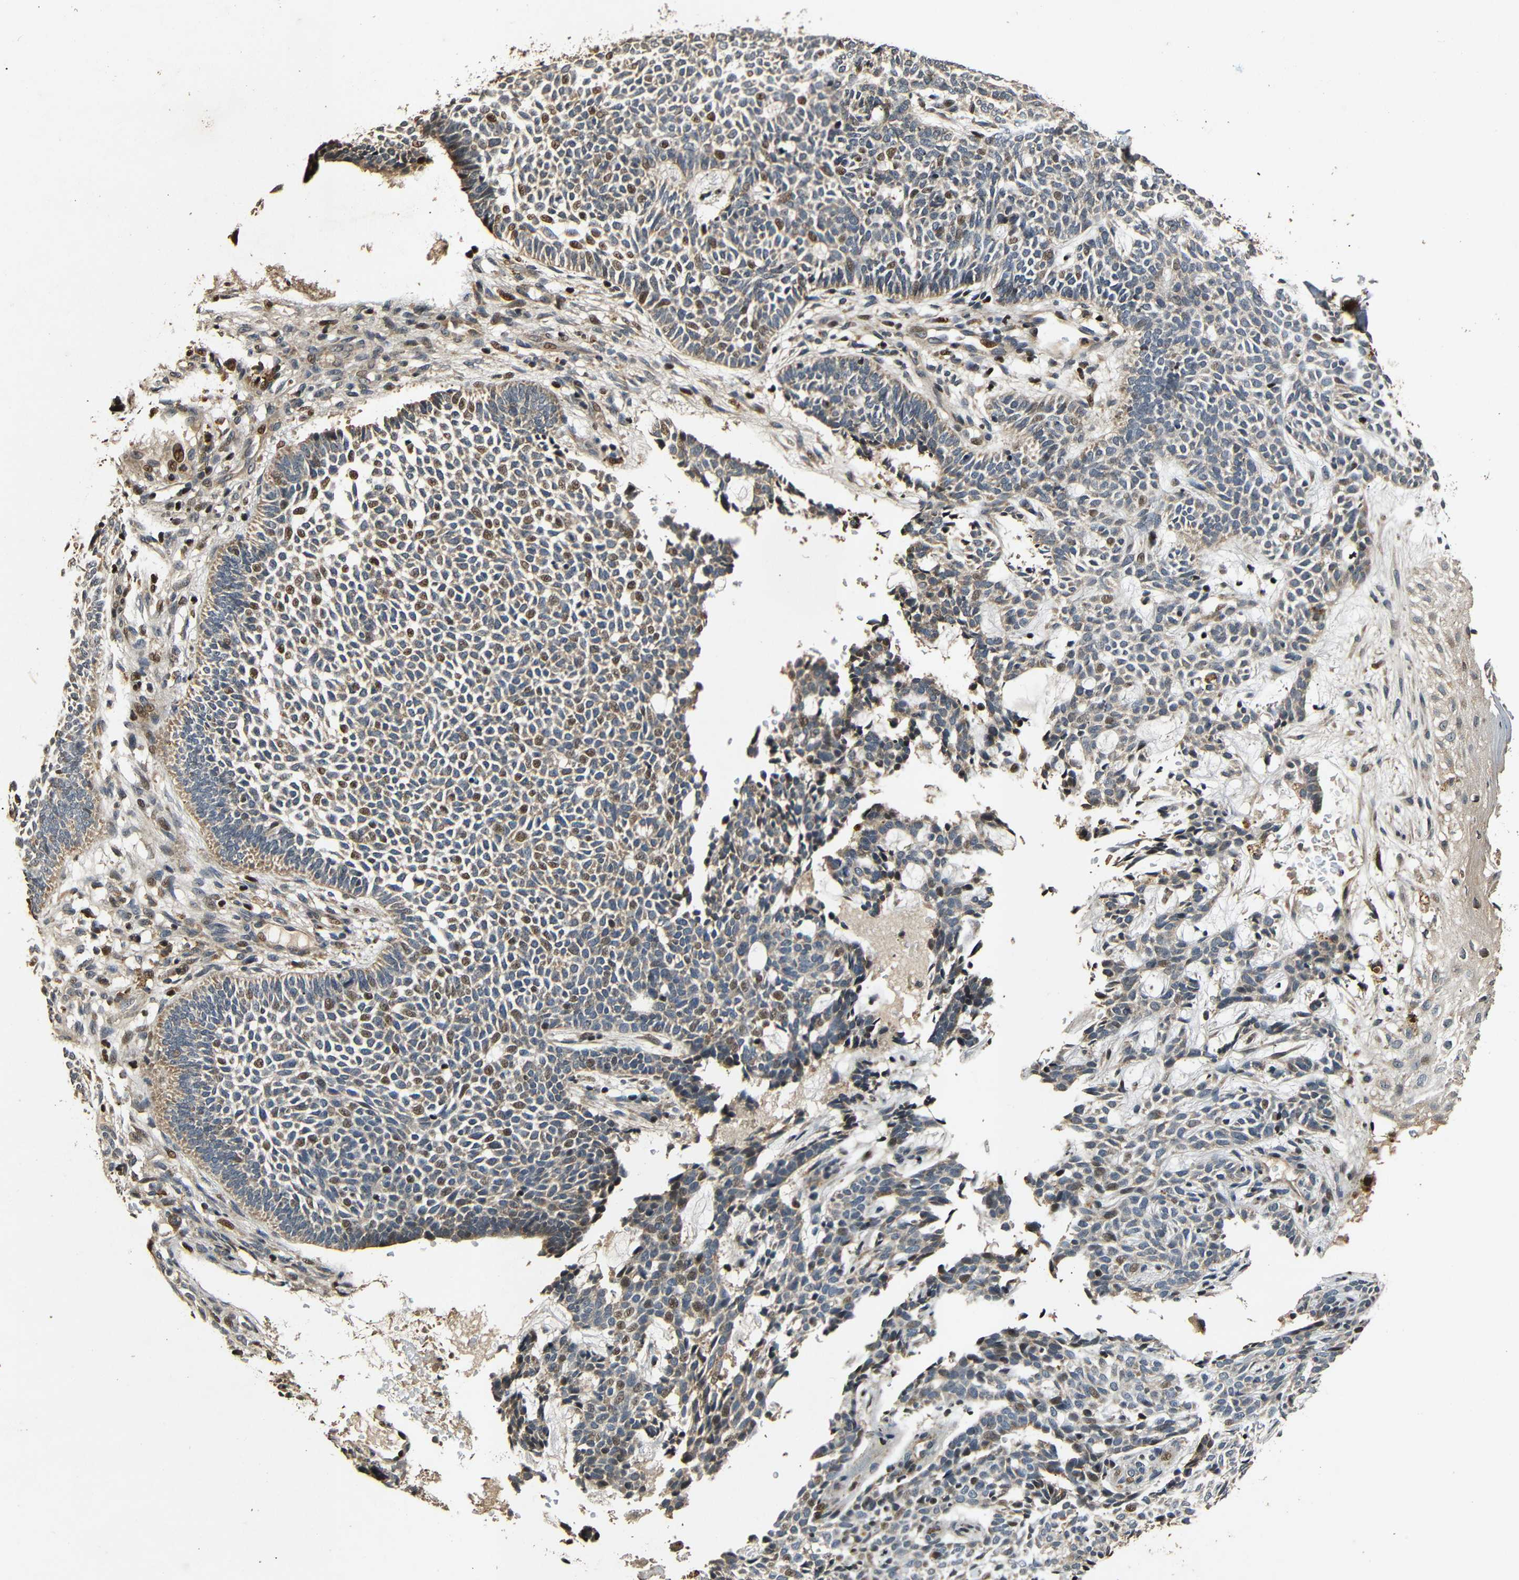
{"staining": {"intensity": "moderate", "quantity": ">75%", "location": "cytoplasmic/membranous,nuclear"}, "tissue": "skin cancer", "cell_type": "Tumor cells", "image_type": "cancer", "snomed": [{"axis": "morphology", "description": "Basal cell carcinoma"}, {"axis": "topography", "description": "Skin"}], "caption": "A histopathology image showing moderate cytoplasmic/membranous and nuclear expression in approximately >75% of tumor cells in basal cell carcinoma (skin), as visualized by brown immunohistochemical staining.", "gene": "KAZALD1", "patient": {"sex": "male", "age": 87}}